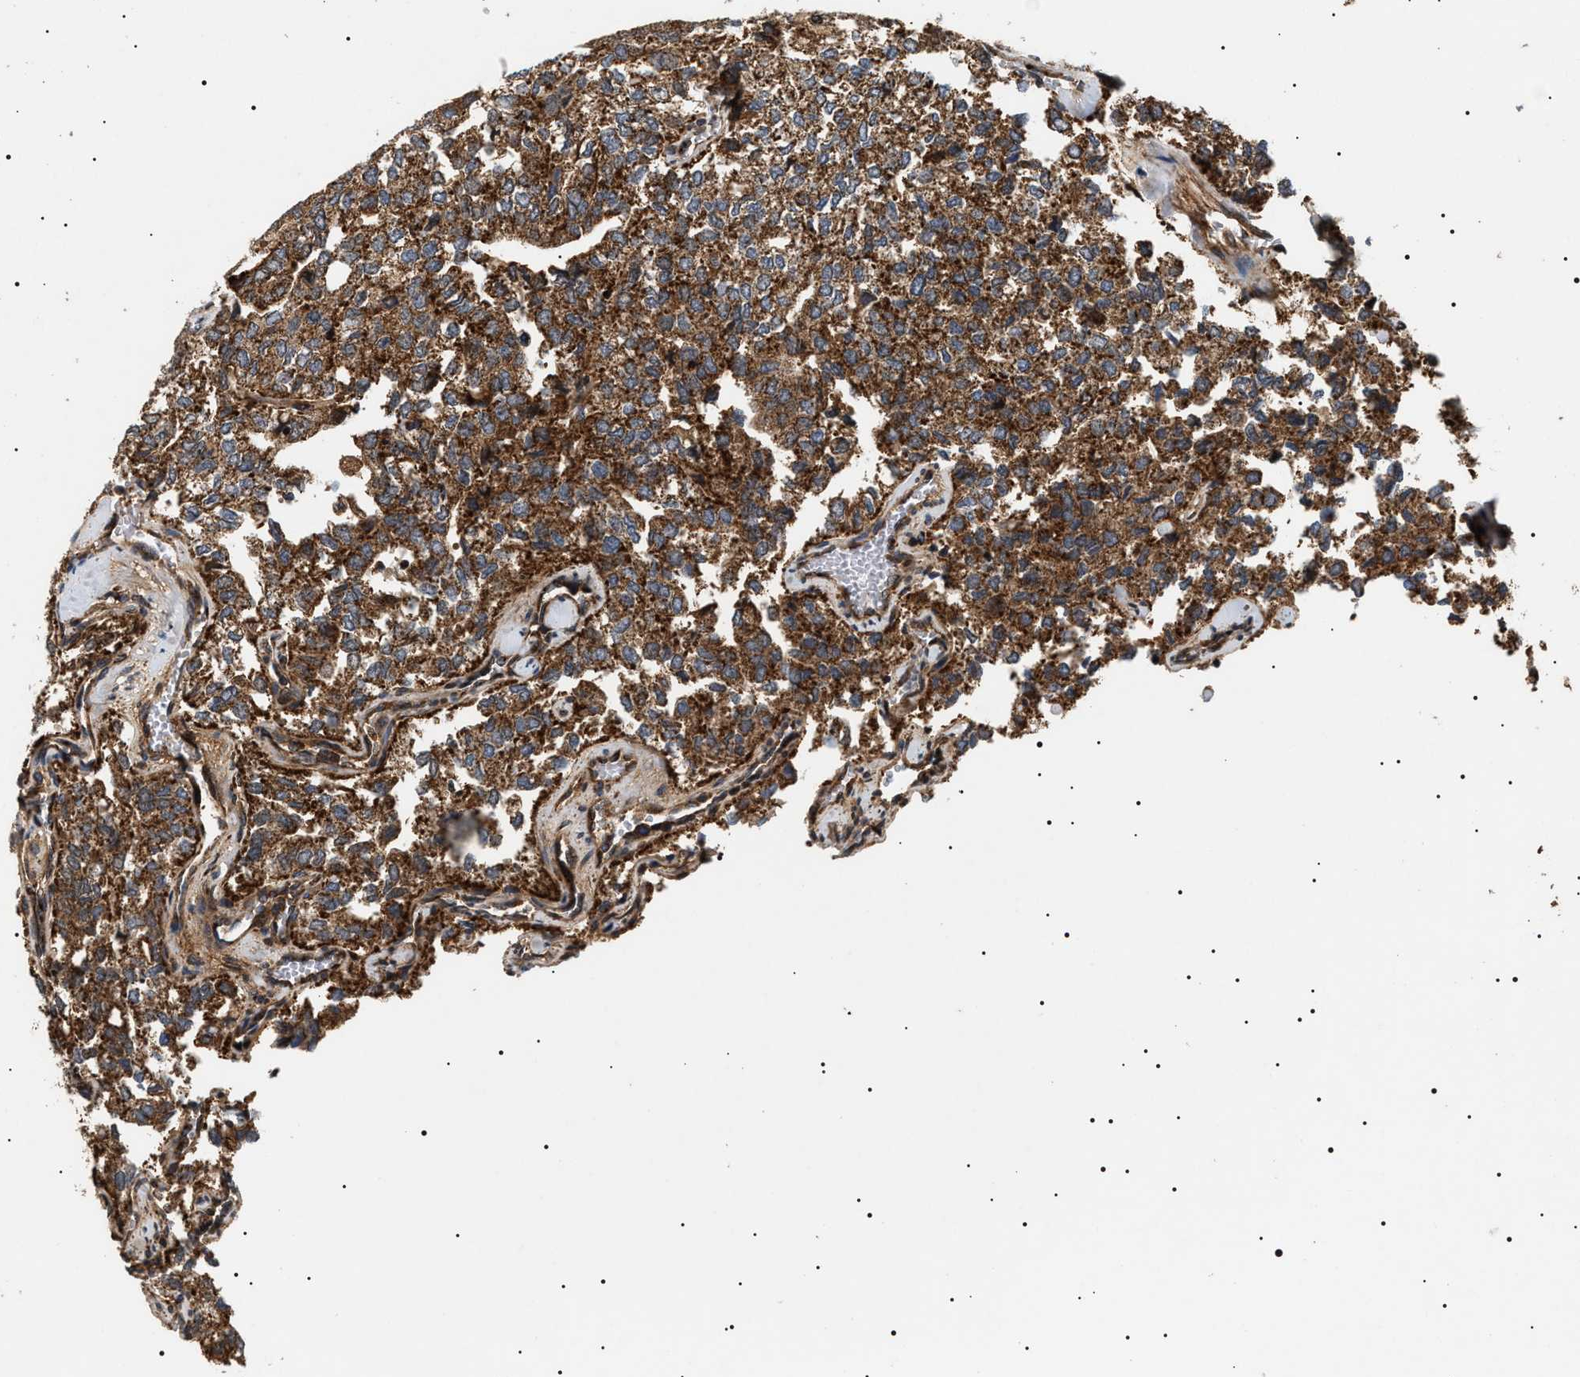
{"staining": {"intensity": "strong", "quantity": ">75%", "location": "cytoplasmic/membranous"}, "tissue": "thyroid cancer", "cell_type": "Tumor cells", "image_type": "cancer", "snomed": [{"axis": "morphology", "description": "Follicular adenoma carcinoma, NOS"}, {"axis": "topography", "description": "Thyroid gland"}], "caption": "Strong cytoplasmic/membranous expression is present in about >75% of tumor cells in follicular adenoma carcinoma (thyroid).", "gene": "ZBTB26", "patient": {"sex": "male", "age": 75}}